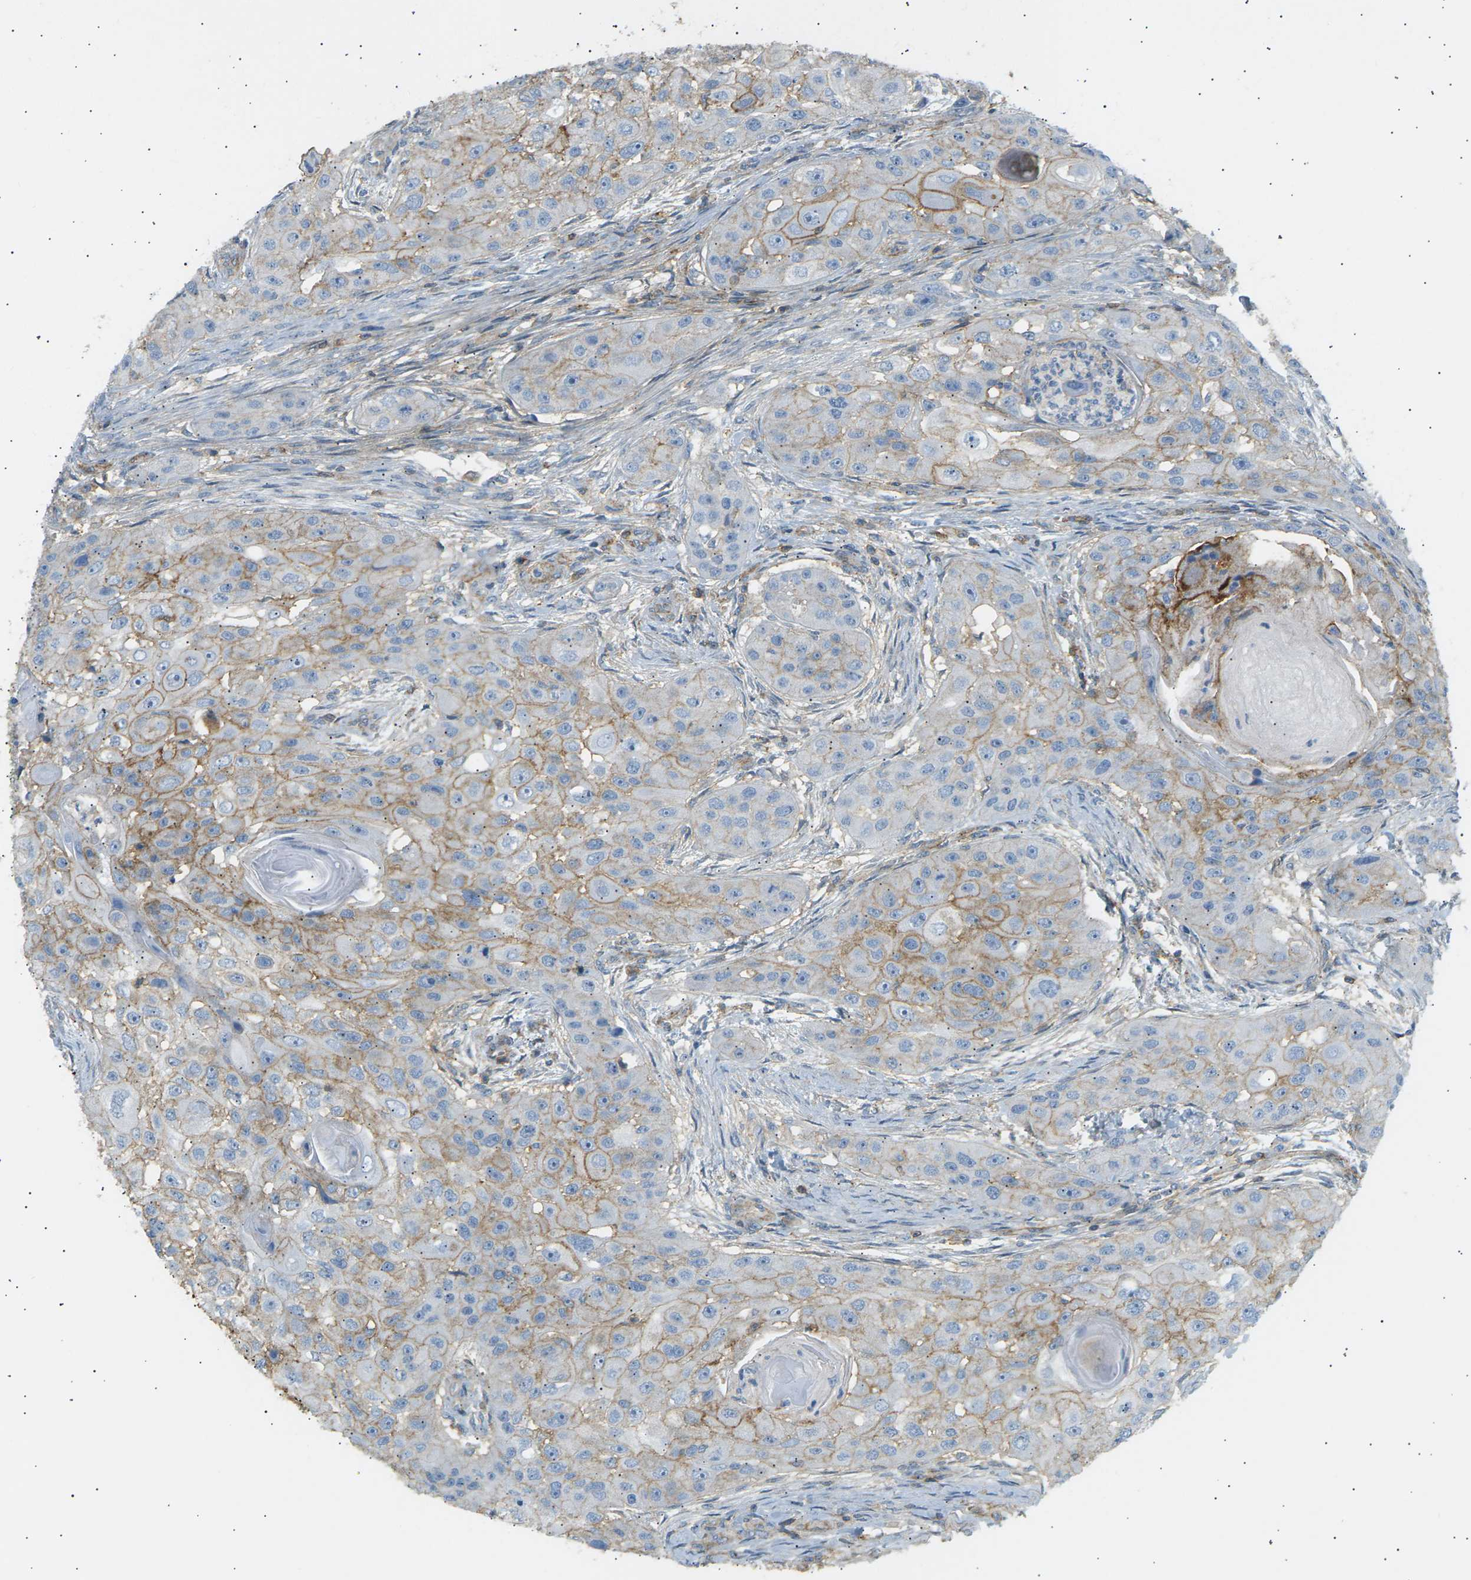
{"staining": {"intensity": "moderate", "quantity": "25%-75%", "location": "cytoplasmic/membranous"}, "tissue": "head and neck cancer", "cell_type": "Tumor cells", "image_type": "cancer", "snomed": [{"axis": "morphology", "description": "Normal tissue, NOS"}, {"axis": "morphology", "description": "Squamous cell carcinoma, NOS"}, {"axis": "topography", "description": "Skeletal muscle"}, {"axis": "topography", "description": "Head-Neck"}], "caption": "Head and neck squamous cell carcinoma stained with IHC exhibits moderate cytoplasmic/membranous expression in about 25%-75% of tumor cells.", "gene": "ATP2B4", "patient": {"sex": "male", "age": 51}}